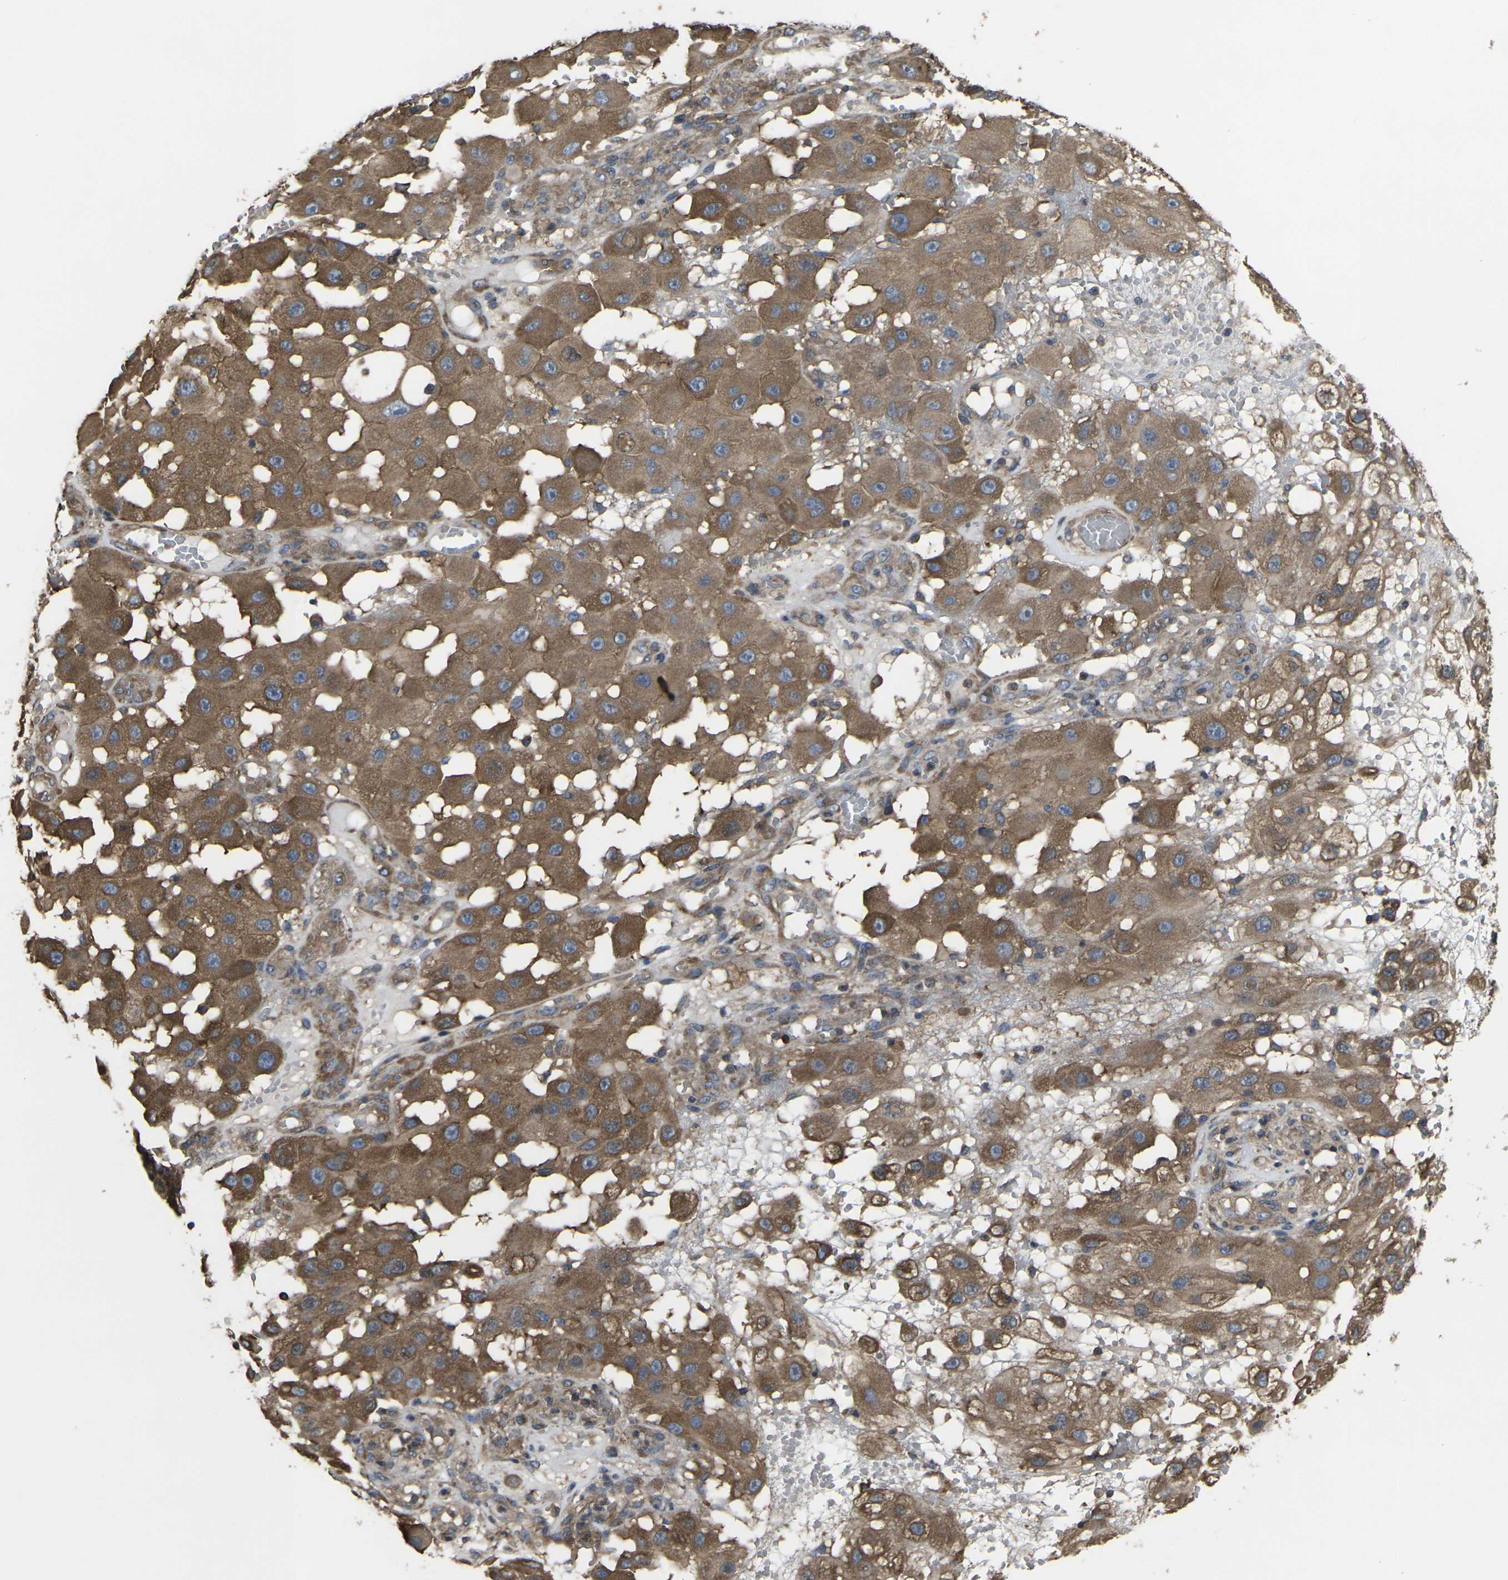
{"staining": {"intensity": "moderate", "quantity": ">75%", "location": "cytoplasmic/membranous"}, "tissue": "melanoma", "cell_type": "Tumor cells", "image_type": "cancer", "snomed": [{"axis": "morphology", "description": "Malignant melanoma, NOS"}, {"axis": "topography", "description": "Skin"}], "caption": "Brown immunohistochemical staining in melanoma shows moderate cytoplasmic/membranous expression in about >75% of tumor cells.", "gene": "PRKACB", "patient": {"sex": "female", "age": 81}}